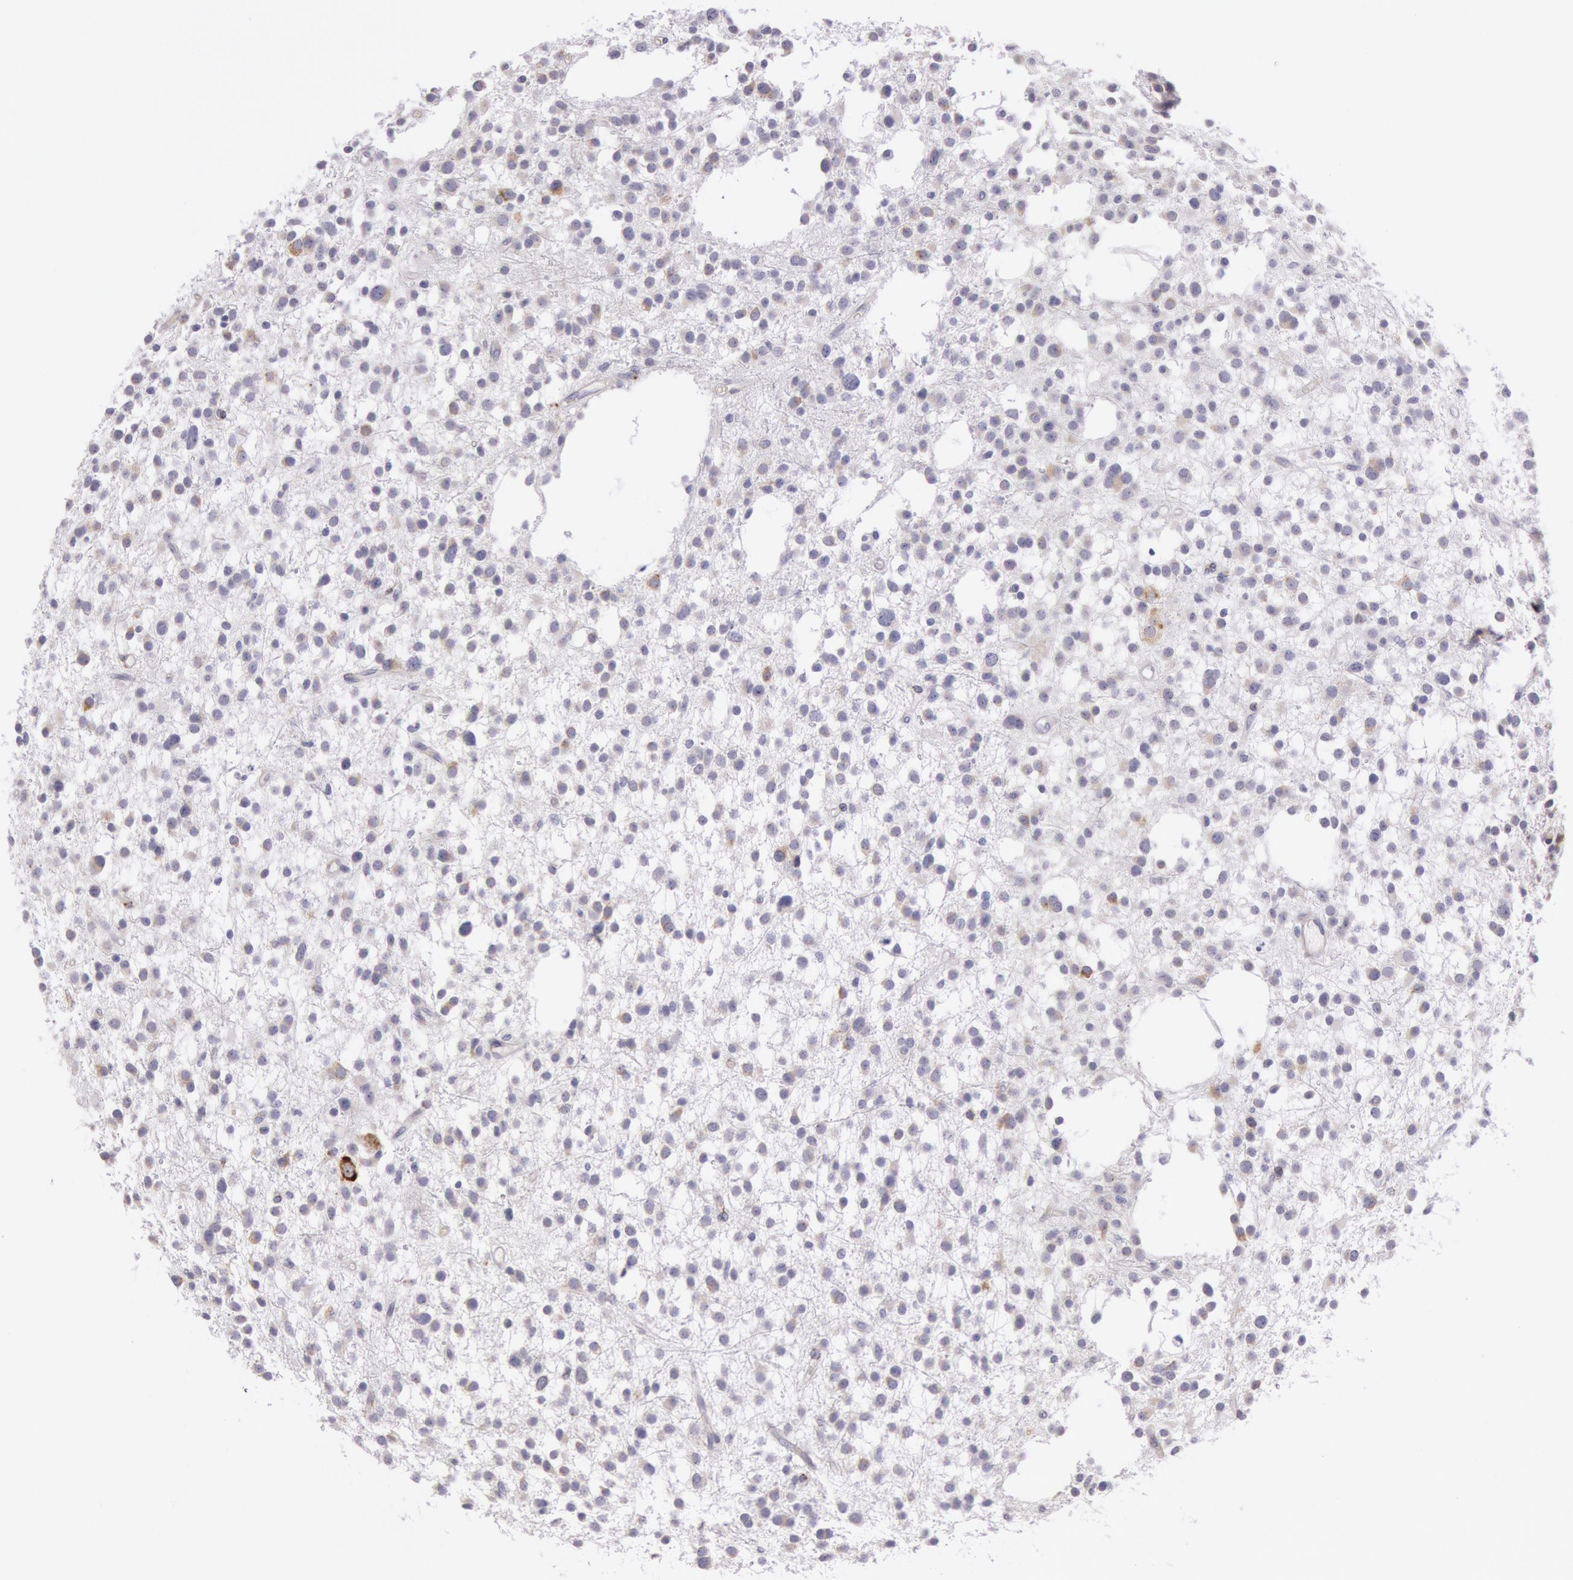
{"staining": {"intensity": "weak", "quantity": "25%-75%", "location": "cytoplasmic/membranous"}, "tissue": "glioma", "cell_type": "Tumor cells", "image_type": "cancer", "snomed": [{"axis": "morphology", "description": "Glioma, malignant, Low grade"}, {"axis": "topography", "description": "Brain"}], "caption": "About 25%-75% of tumor cells in human malignant low-grade glioma demonstrate weak cytoplasmic/membranous protein staining as visualized by brown immunohistochemical staining.", "gene": "CIDEB", "patient": {"sex": "female", "age": 36}}